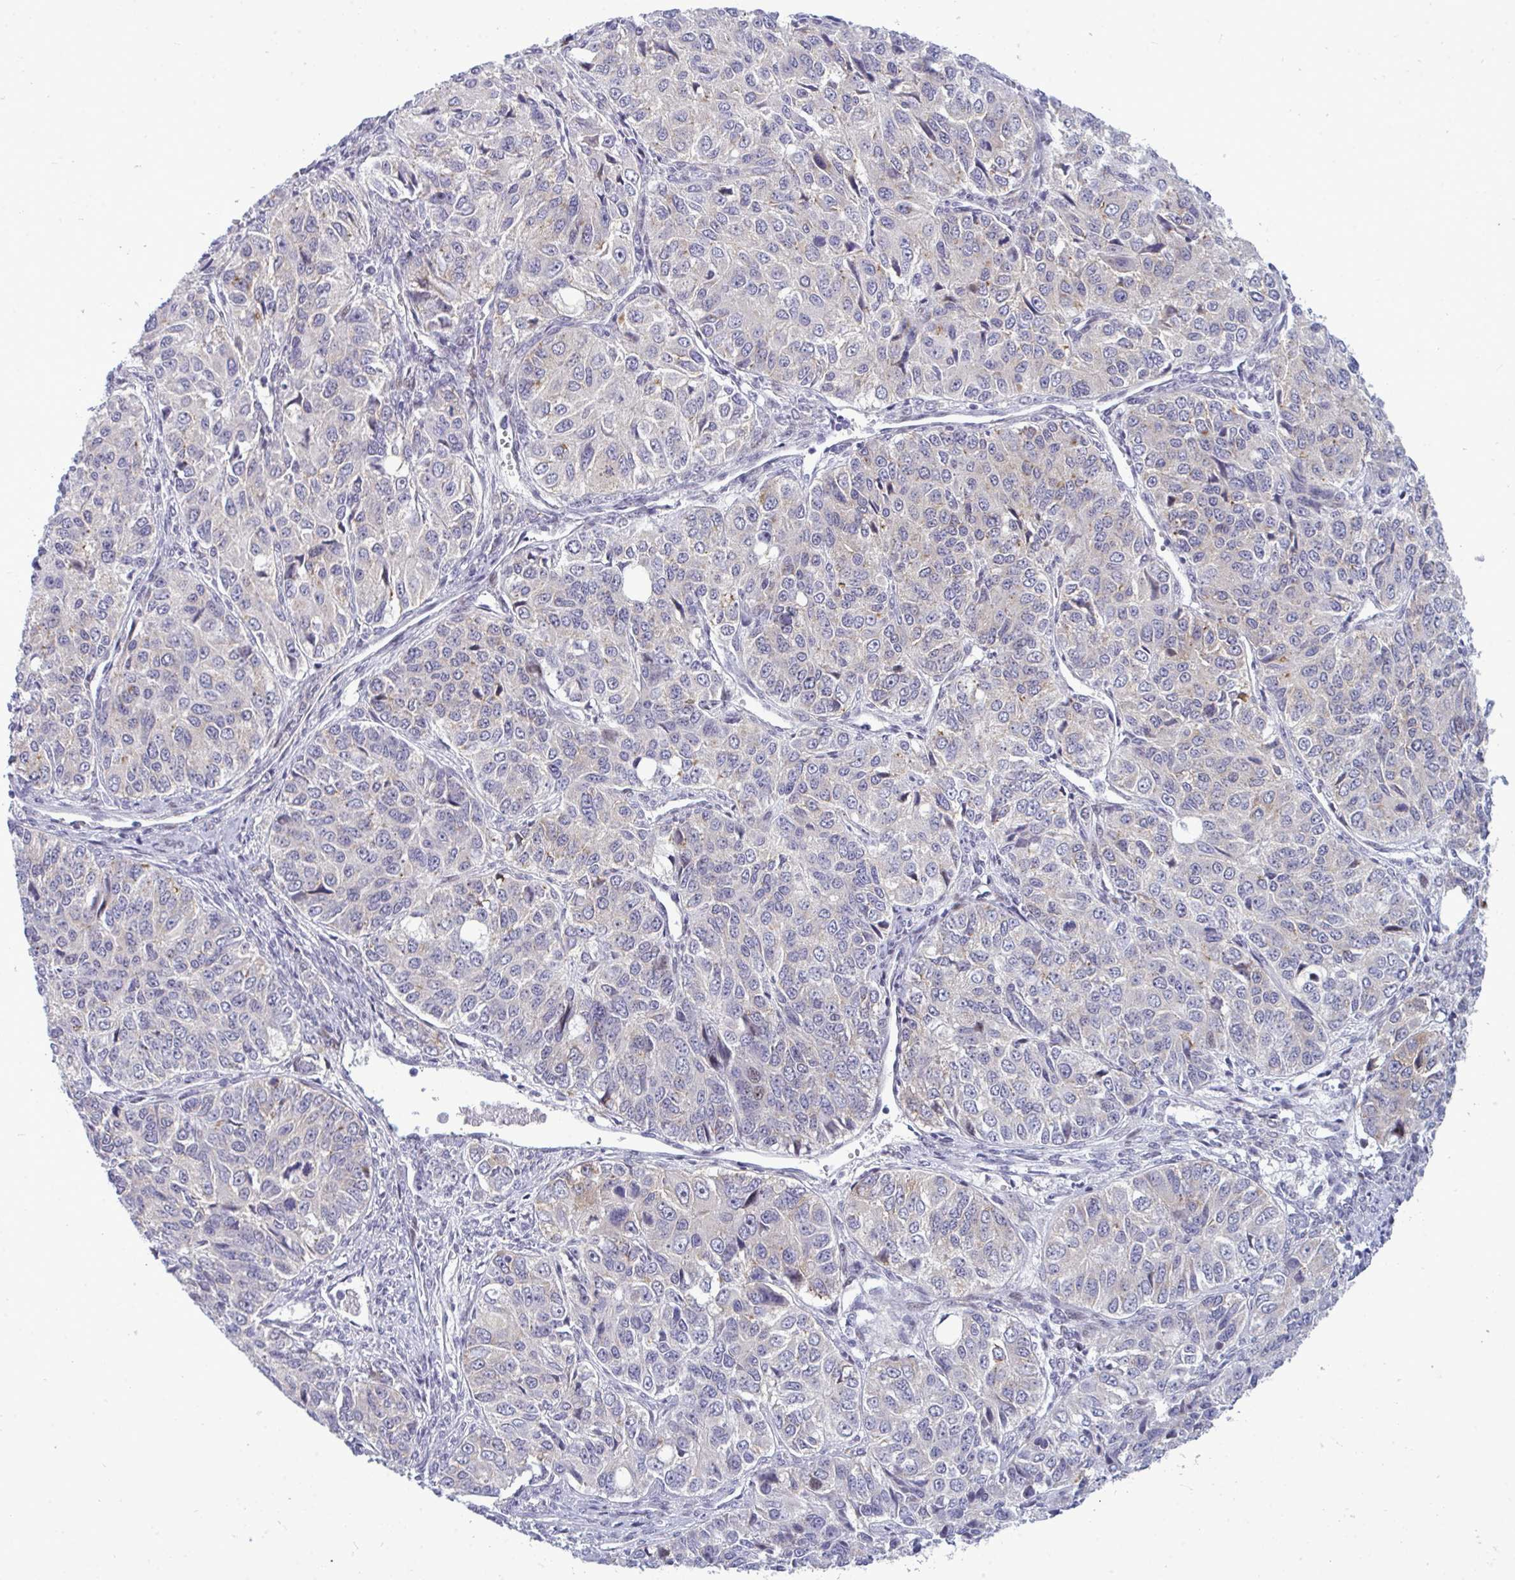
{"staining": {"intensity": "moderate", "quantity": "<25%", "location": "nuclear"}, "tissue": "ovarian cancer", "cell_type": "Tumor cells", "image_type": "cancer", "snomed": [{"axis": "morphology", "description": "Carcinoma, endometroid"}, {"axis": "topography", "description": "Ovary"}], "caption": "IHC (DAB (3,3'-diaminobenzidine)) staining of human ovarian cancer displays moderate nuclear protein staining in about <25% of tumor cells.", "gene": "TAB1", "patient": {"sex": "female", "age": 51}}